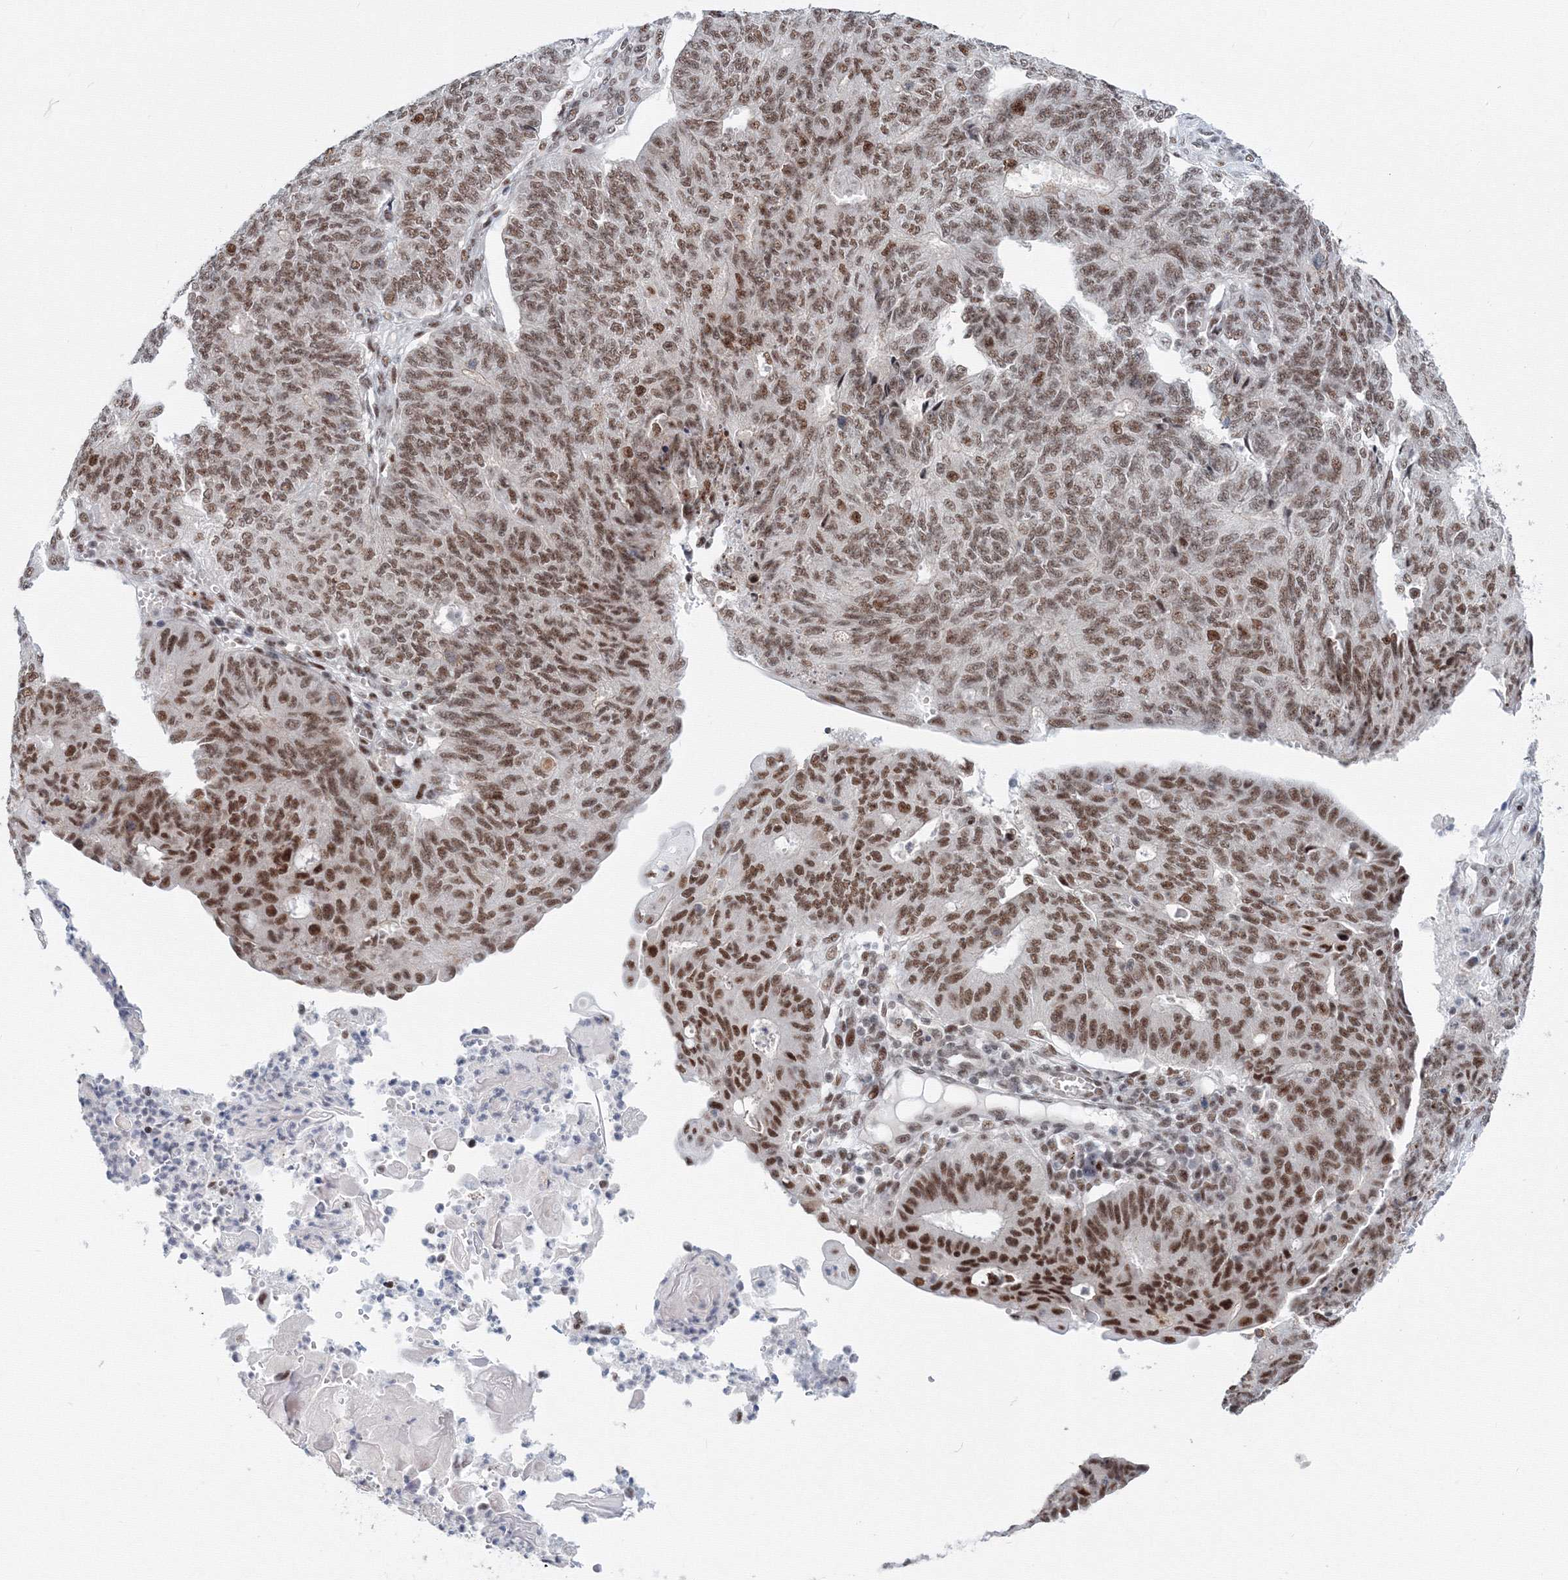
{"staining": {"intensity": "moderate", "quantity": ">75%", "location": "nuclear"}, "tissue": "endometrial cancer", "cell_type": "Tumor cells", "image_type": "cancer", "snomed": [{"axis": "morphology", "description": "Adenocarcinoma, NOS"}, {"axis": "topography", "description": "Endometrium"}], "caption": "Moderate nuclear staining for a protein is present in about >75% of tumor cells of endometrial cancer using IHC.", "gene": "SF3B6", "patient": {"sex": "female", "age": 32}}